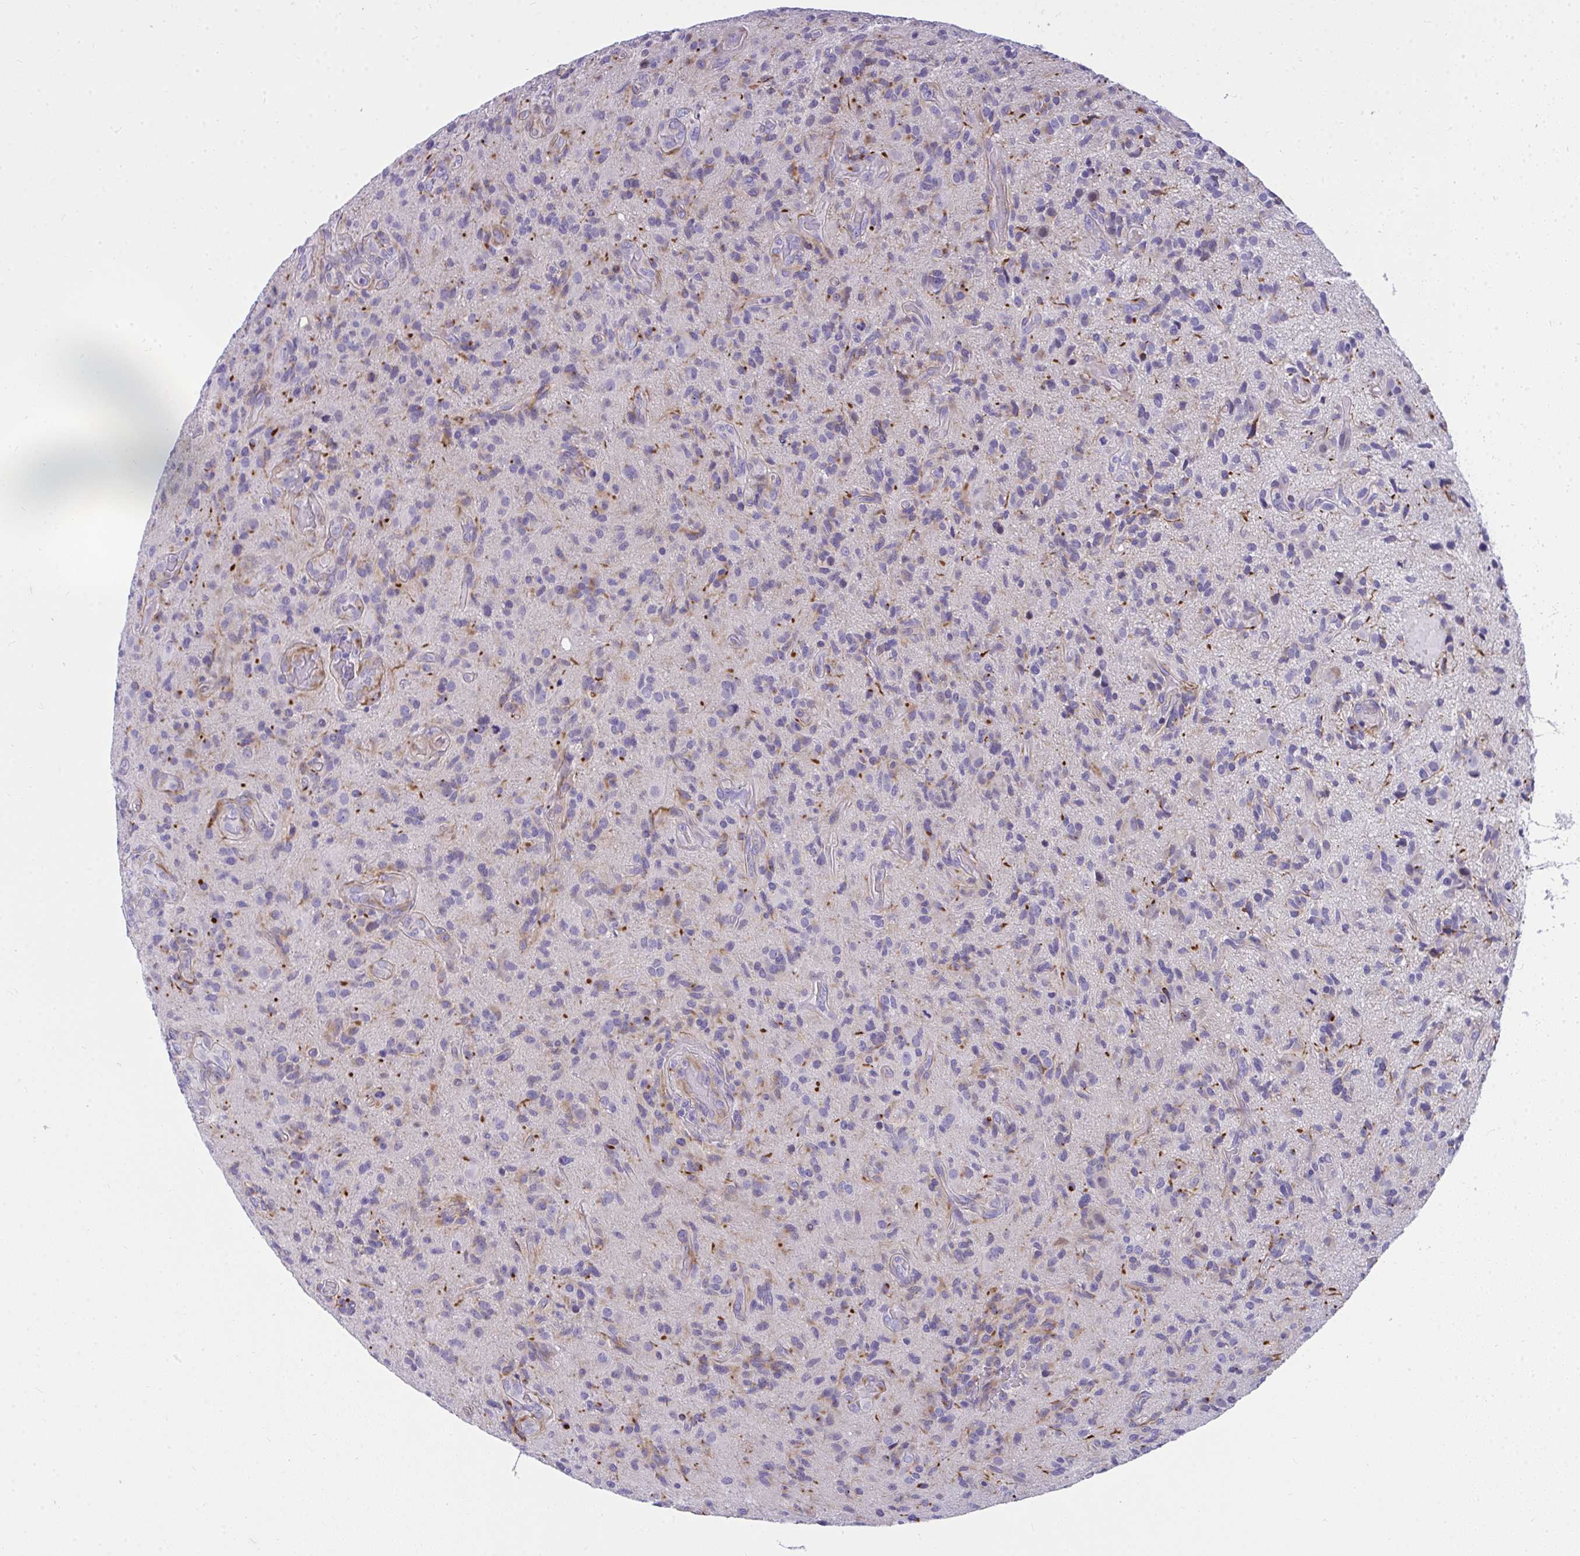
{"staining": {"intensity": "moderate", "quantity": "<25%", "location": "cytoplasmic/membranous"}, "tissue": "glioma", "cell_type": "Tumor cells", "image_type": "cancer", "snomed": [{"axis": "morphology", "description": "Glioma, malignant, High grade"}, {"axis": "topography", "description": "Brain"}], "caption": "Malignant glioma (high-grade) was stained to show a protein in brown. There is low levels of moderate cytoplasmic/membranous staining in approximately <25% of tumor cells. Ihc stains the protein in brown and the nuclei are stained blue.", "gene": "TSBP1", "patient": {"sex": "male", "age": 55}}